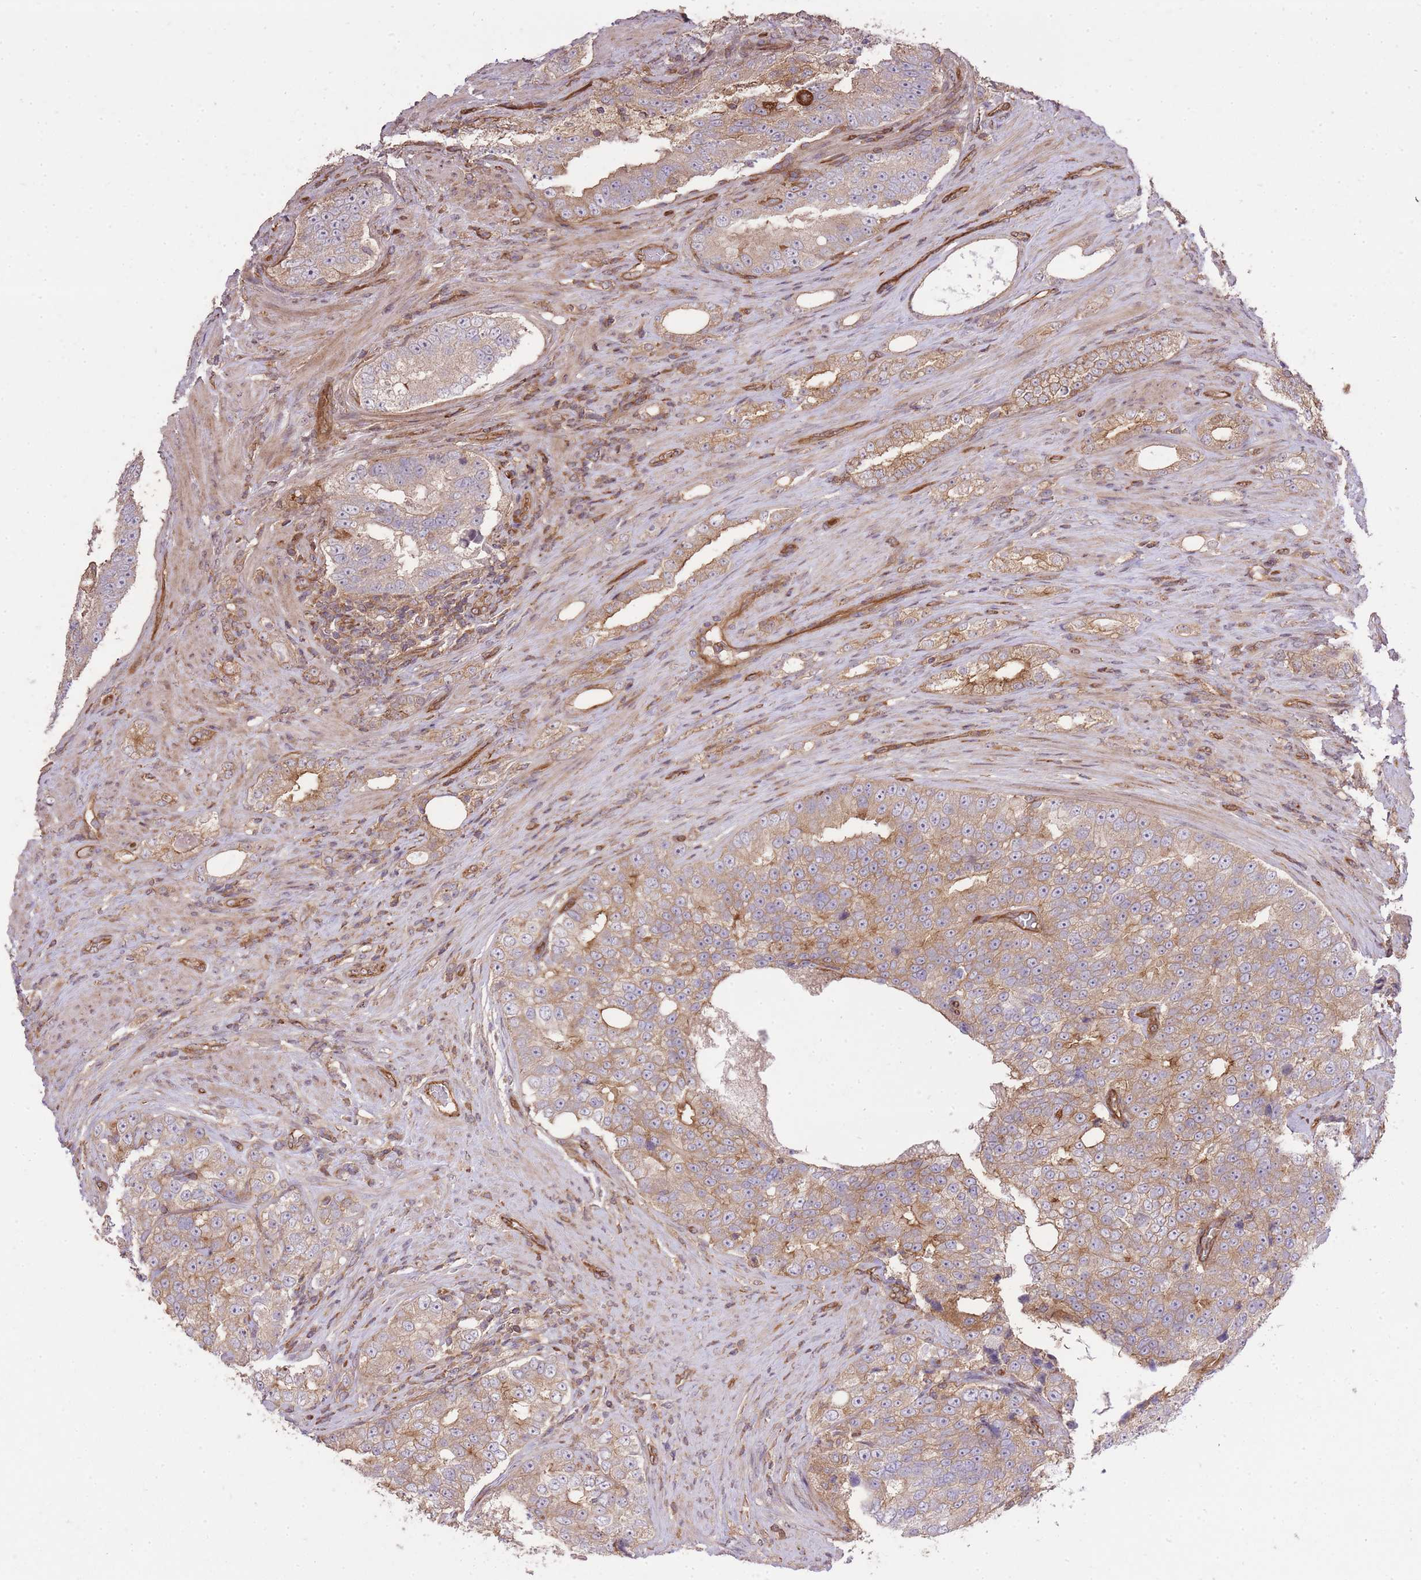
{"staining": {"intensity": "moderate", "quantity": "25%-75%", "location": "cytoplasmic/membranous"}, "tissue": "prostate cancer", "cell_type": "Tumor cells", "image_type": "cancer", "snomed": [{"axis": "morphology", "description": "Adenocarcinoma, High grade"}, {"axis": "topography", "description": "Prostate"}], "caption": "Protein expression analysis of human prostate cancer reveals moderate cytoplasmic/membranous staining in approximately 25%-75% of tumor cells.", "gene": "PLD1", "patient": {"sex": "male", "age": 70}}